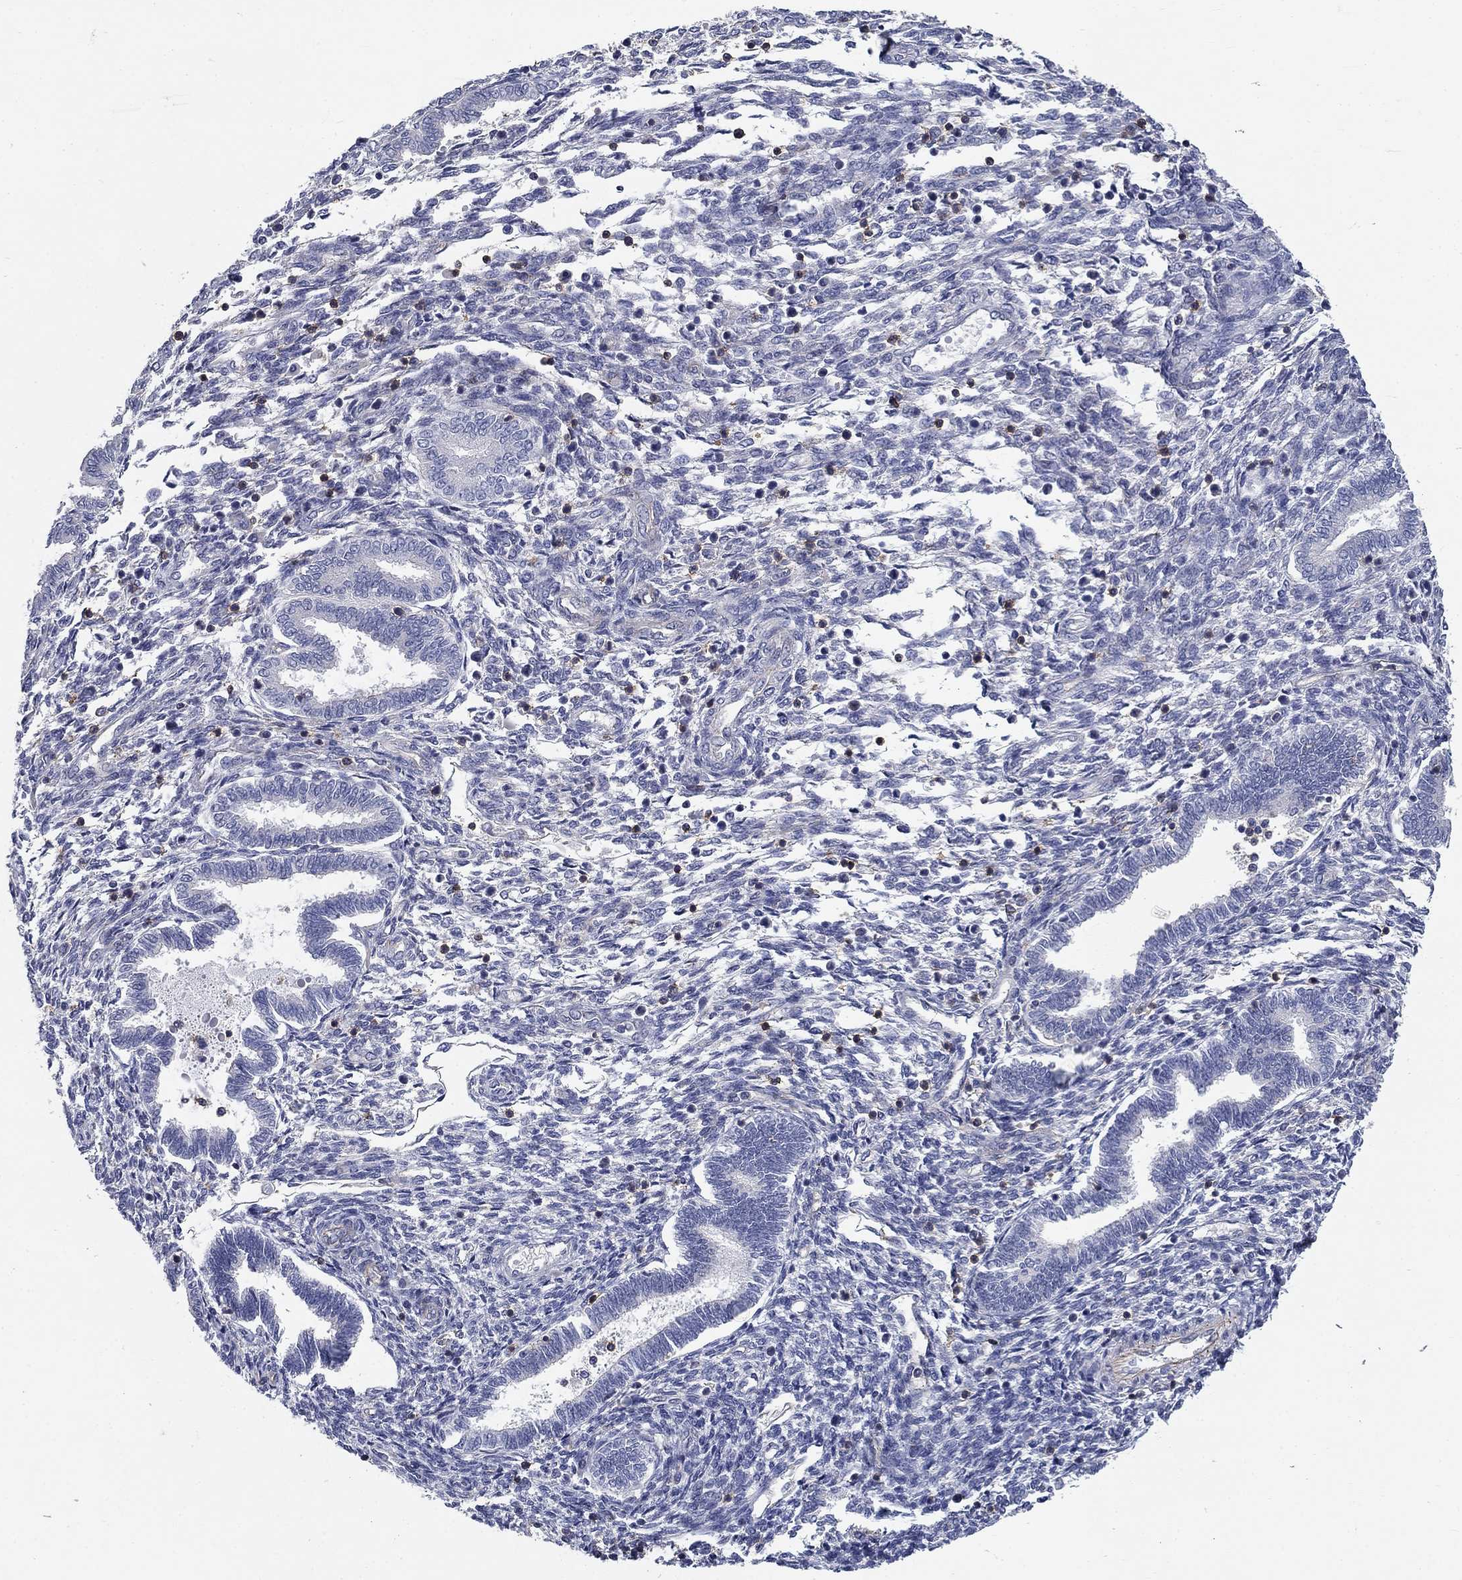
{"staining": {"intensity": "negative", "quantity": "none", "location": "none"}, "tissue": "endometrium", "cell_type": "Cells in endometrial stroma", "image_type": "normal", "snomed": [{"axis": "morphology", "description": "Normal tissue, NOS"}, {"axis": "topography", "description": "Endometrium"}], "caption": "A micrograph of endometrium stained for a protein reveals no brown staining in cells in endometrial stroma.", "gene": "SIT1", "patient": {"sex": "female", "age": 42}}